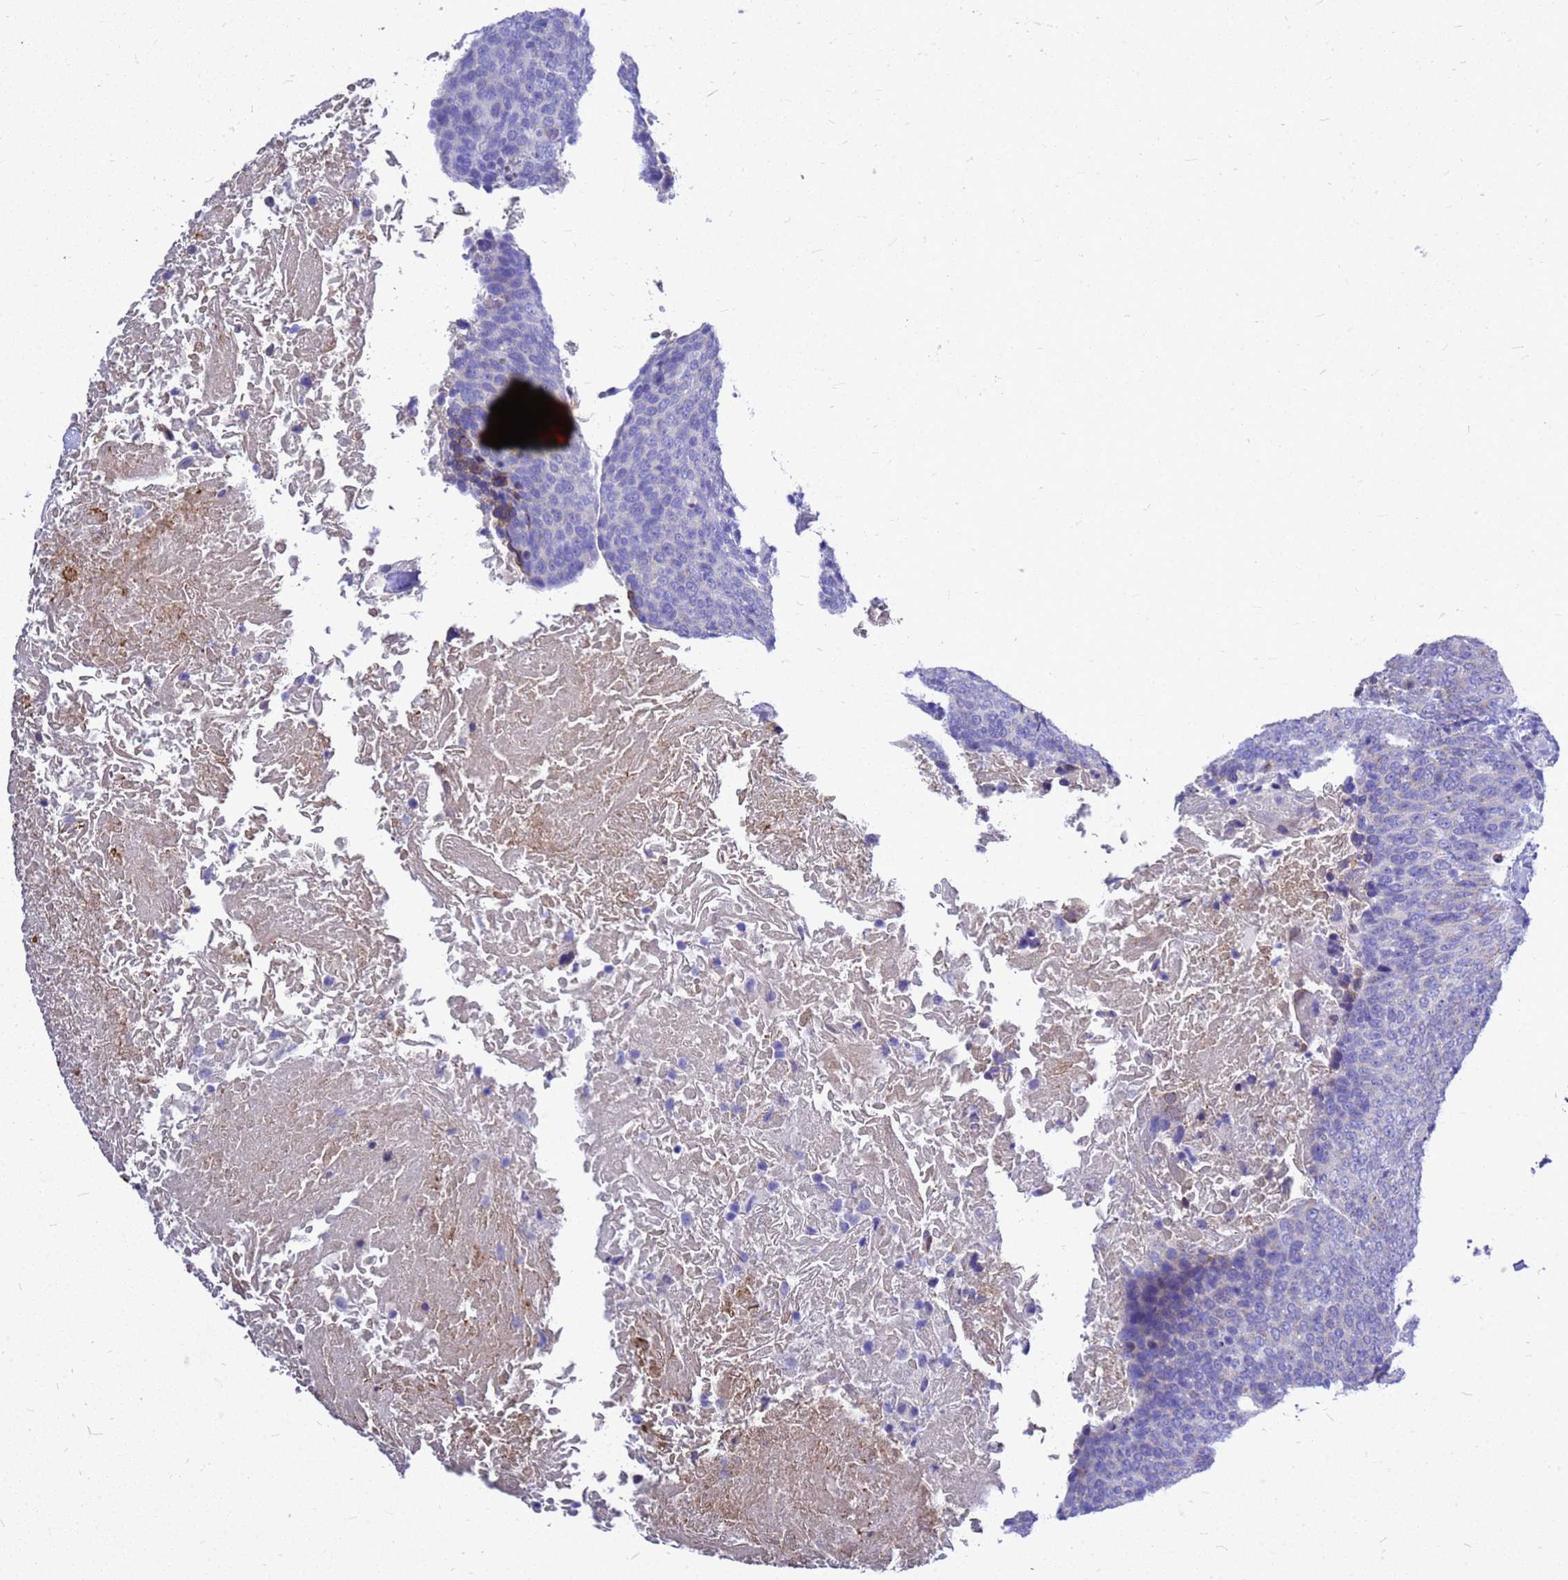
{"staining": {"intensity": "negative", "quantity": "none", "location": "none"}, "tissue": "head and neck cancer", "cell_type": "Tumor cells", "image_type": "cancer", "snomed": [{"axis": "morphology", "description": "Squamous cell carcinoma, NOS"}, {"axis": "morphology", "description": "Squamous cell carcinoma, metastatic, NOS"}, {"axis": "topography", "description": "Lymph node"}, {"axis": "topography", "description": "Head-Neck"}], "caption": "Immunohistochemistry micrograph of human head and neck cancer stained for a protein (brown), which shows no staining in tumor cells. (DAB immunohistochemistry with hematoxylin counter stain).", "gene": "OR52E2", "patient": {"sex": "male", "age": 62}}